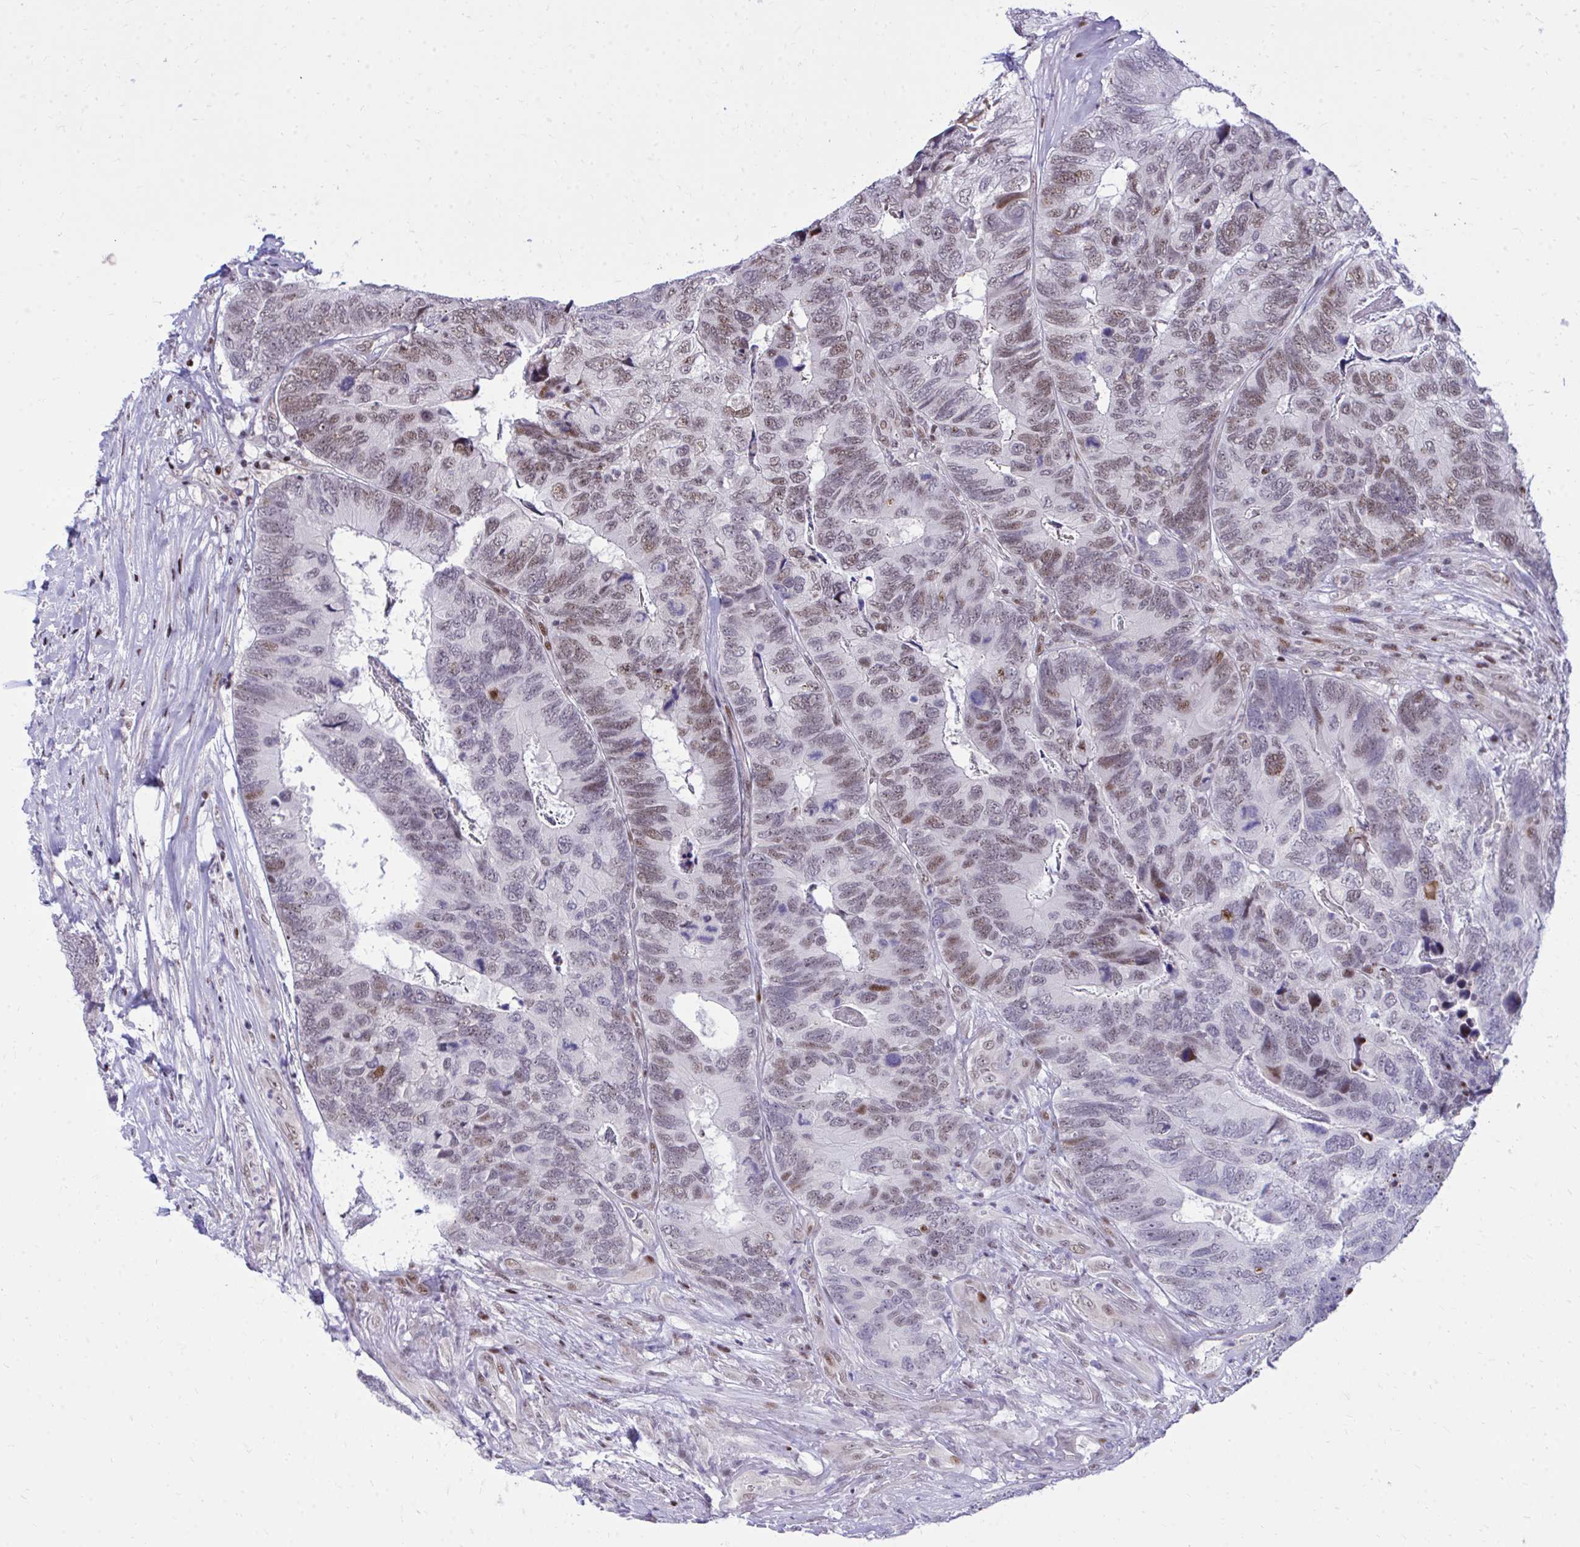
{"staining": {"intensity": "moderate", "quantity": "<25%", "location": "nuclear"}, "tissue": "breast cancer", "cell_type": "Tumor cells", "image_type": "cancer", "snomed": [{"axis": "morphology", "description": "Lobular carcinoma"}, {"axis": "topography", "description": "Breast"}], "caption": "Tumor cells reveal moderate nuclear staining in about <25% of cells in lobular carcinoma (breast).", "gene": "C14orf39", "patient": {"sex": "female", "age": 59}}